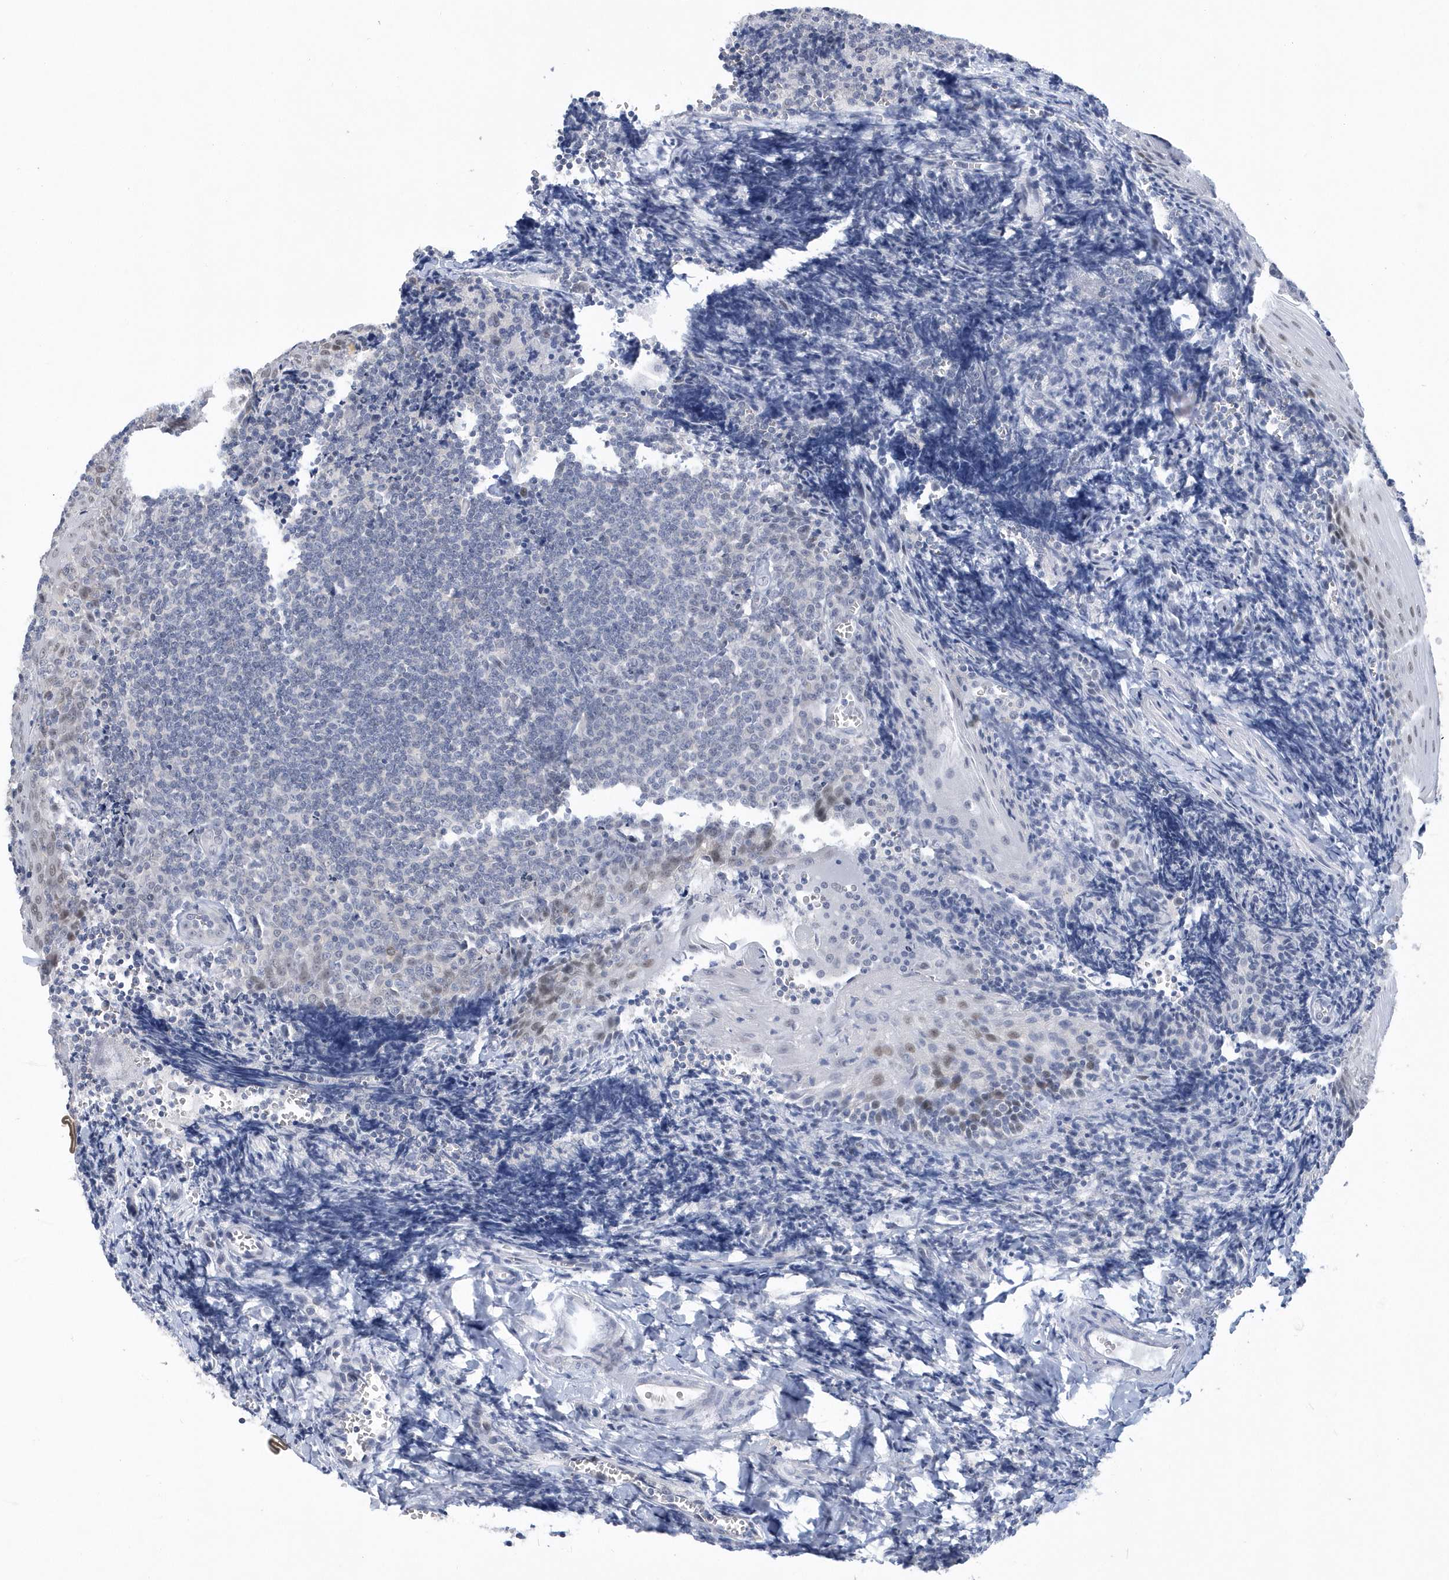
{"staining": {"intensity": "negative", "quantity": "none", "location": "none"}, "tissue": "tonsil", "cell_type": "Germinal center cells", "image_type": "normal", "snomed": [{"axis": "morphology", "description": "Normal tissue, NOS"}, {"axis": "topography", "description": "Tonsil"}], "caption": "IHC of normal tonsil shows no positivity in germinal center cells. (Immunohistochemistry (ihc), brightfield microscopy, high magnification).", "gene": "SRGAP3", "patient": {"sex": "male", "age": 27}}